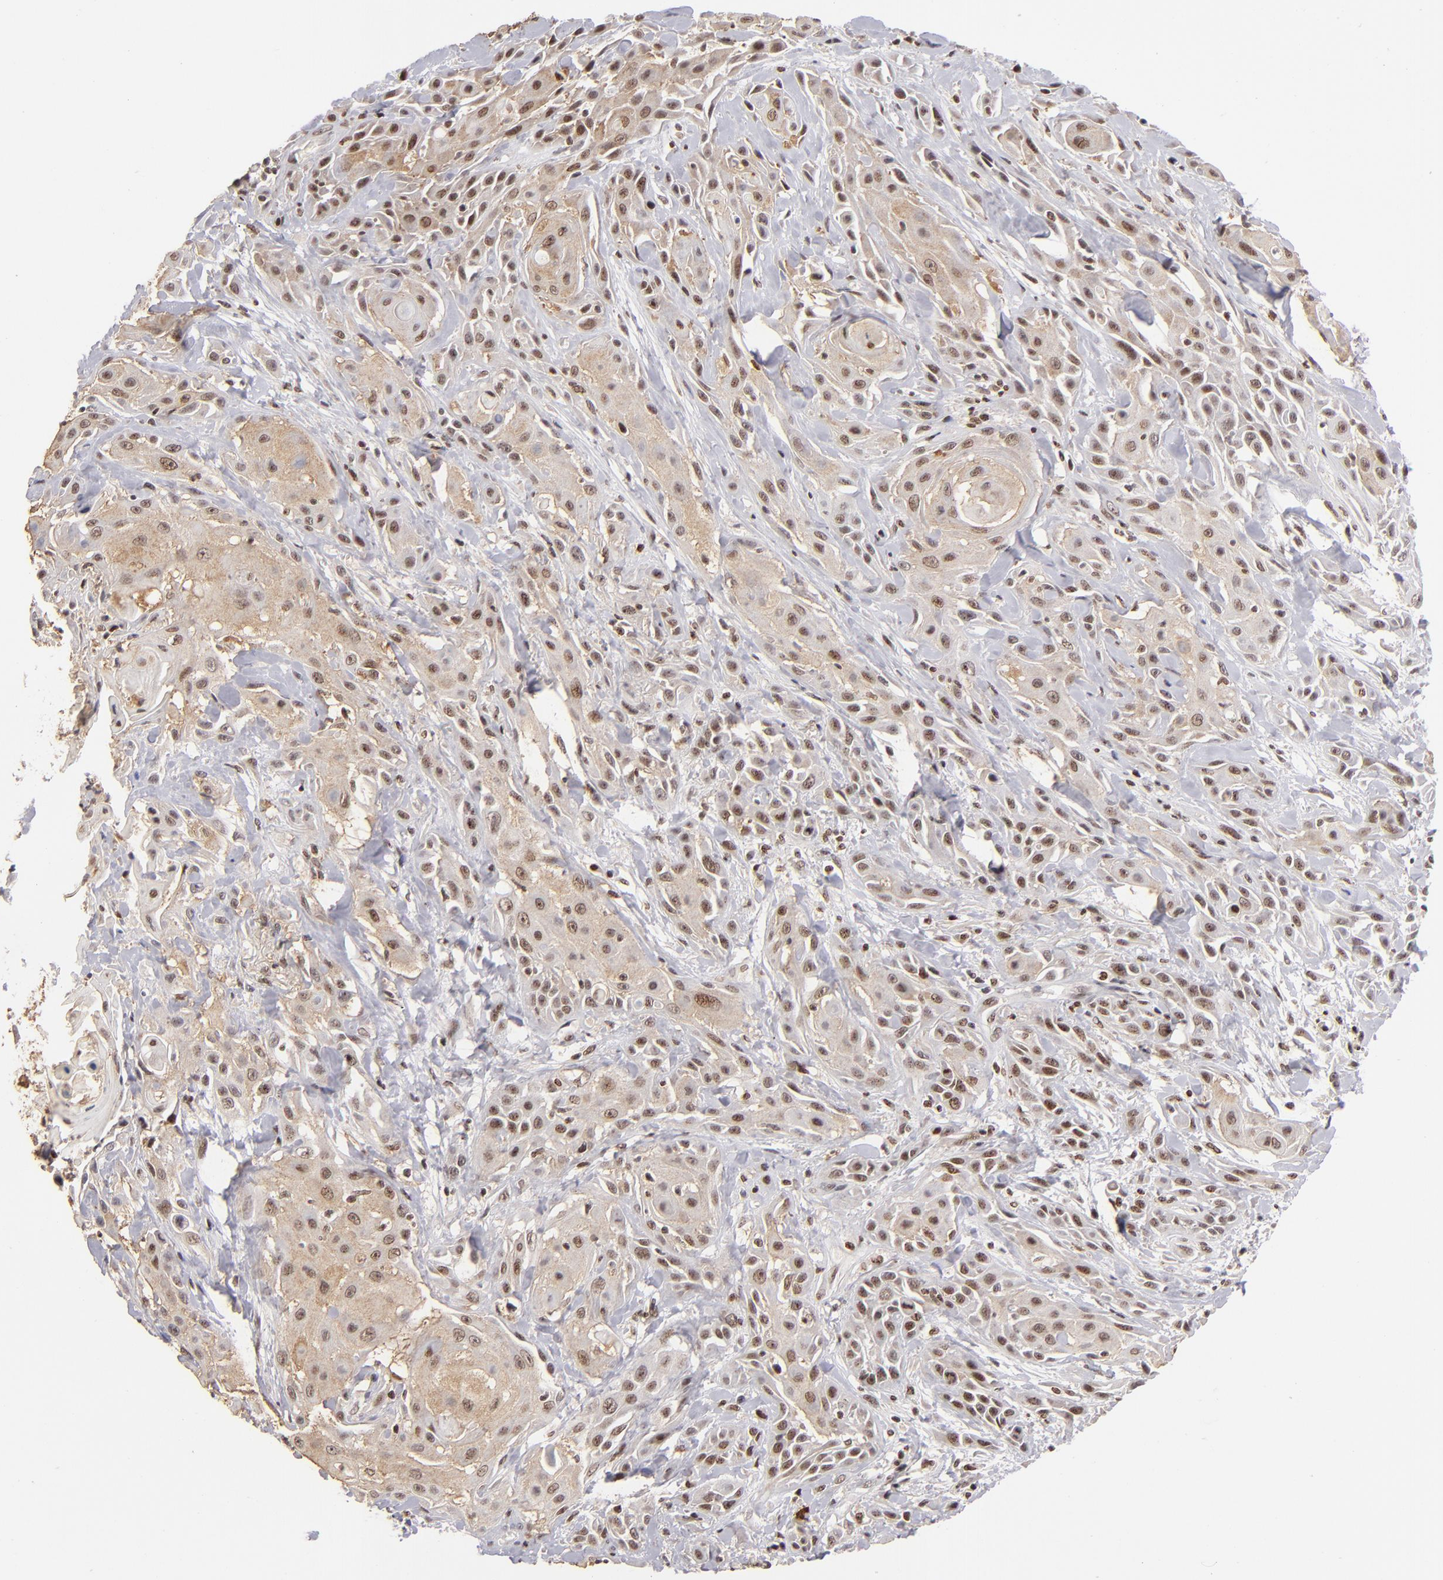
{"staining": {"intensity": "weak", "quantity": ">75%", "location": "cytoplasmic/membranous,nuclear"}, "tissue": "skin cancer", "cell_type": "Tumor cells", "image_type": "cancer", "snomed": [{"axis": "morphology", "description": "Squamous cell carcinoma, NOS"}, {"axis": "topography", "description": "Skin"}, {"axis": "topography", "description": "Anal"}], "caption": "Squamous cell carcinoma (skin) stained with IHC shows weak cytoplasmic/membranous and nuclear positivity in about >75% of tumor cells.", "gene": "PCNX4", "patient": {"sex": "male", "age": 64}}